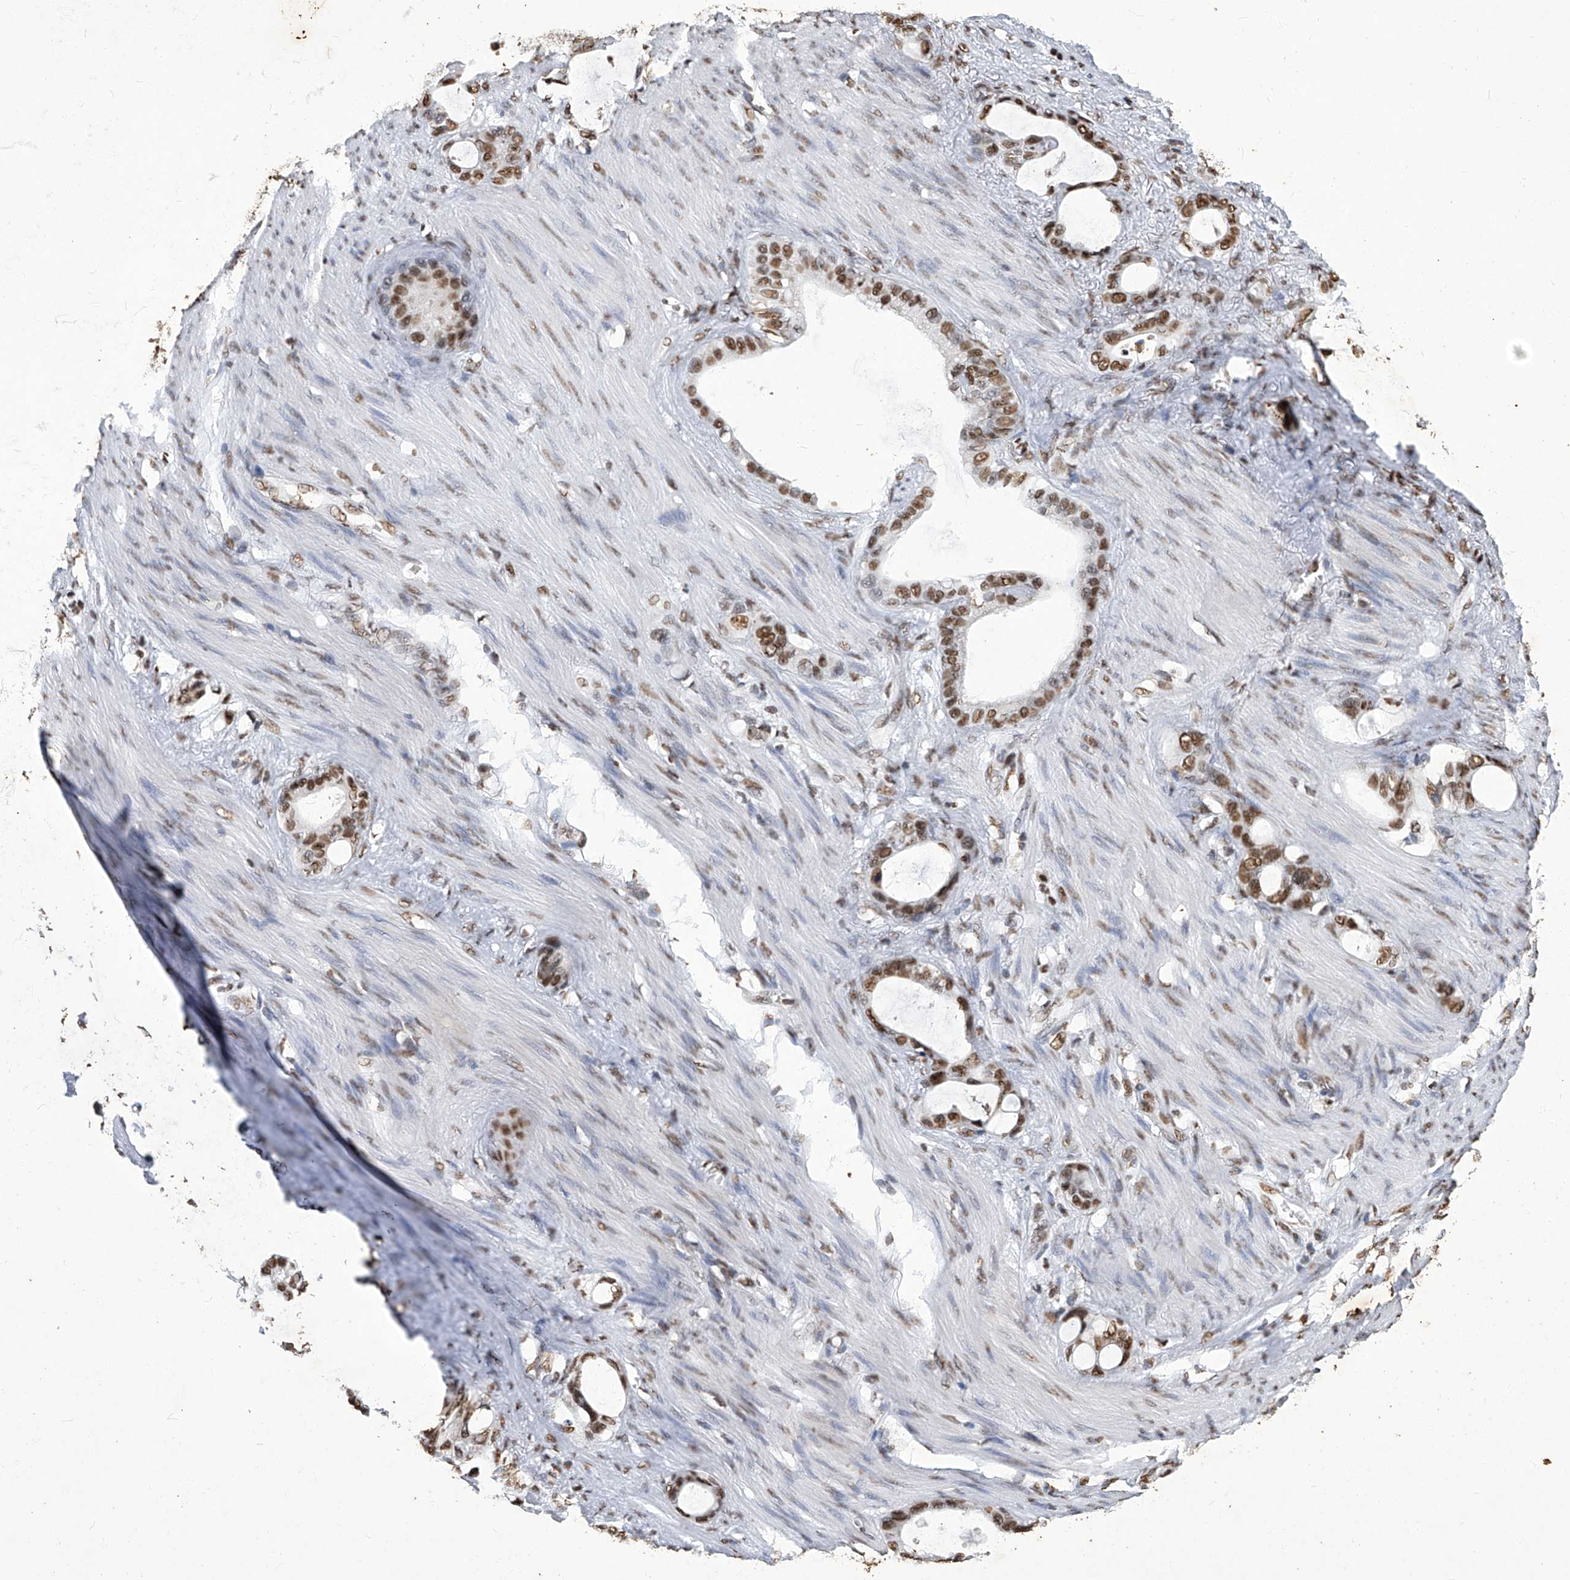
{"staining": {"intensity": "moderate", "quantity": ">75%", "location": "nuclear"}, "tissue": "stomach cancer", "cell_type": "Tumor cells", "image_type": "cancer", "snomed": [{"axis": "morphology", "description": "Adenocarcinoma, NOS"}, {"axis": "topography", "description": "Stomach"}], "caption": "Human stomach cancer stained with a protein marker reveals moderate staining in tumor cells.", "gene": "HBP1", "patient": {"sex": "female", "age": 75}}